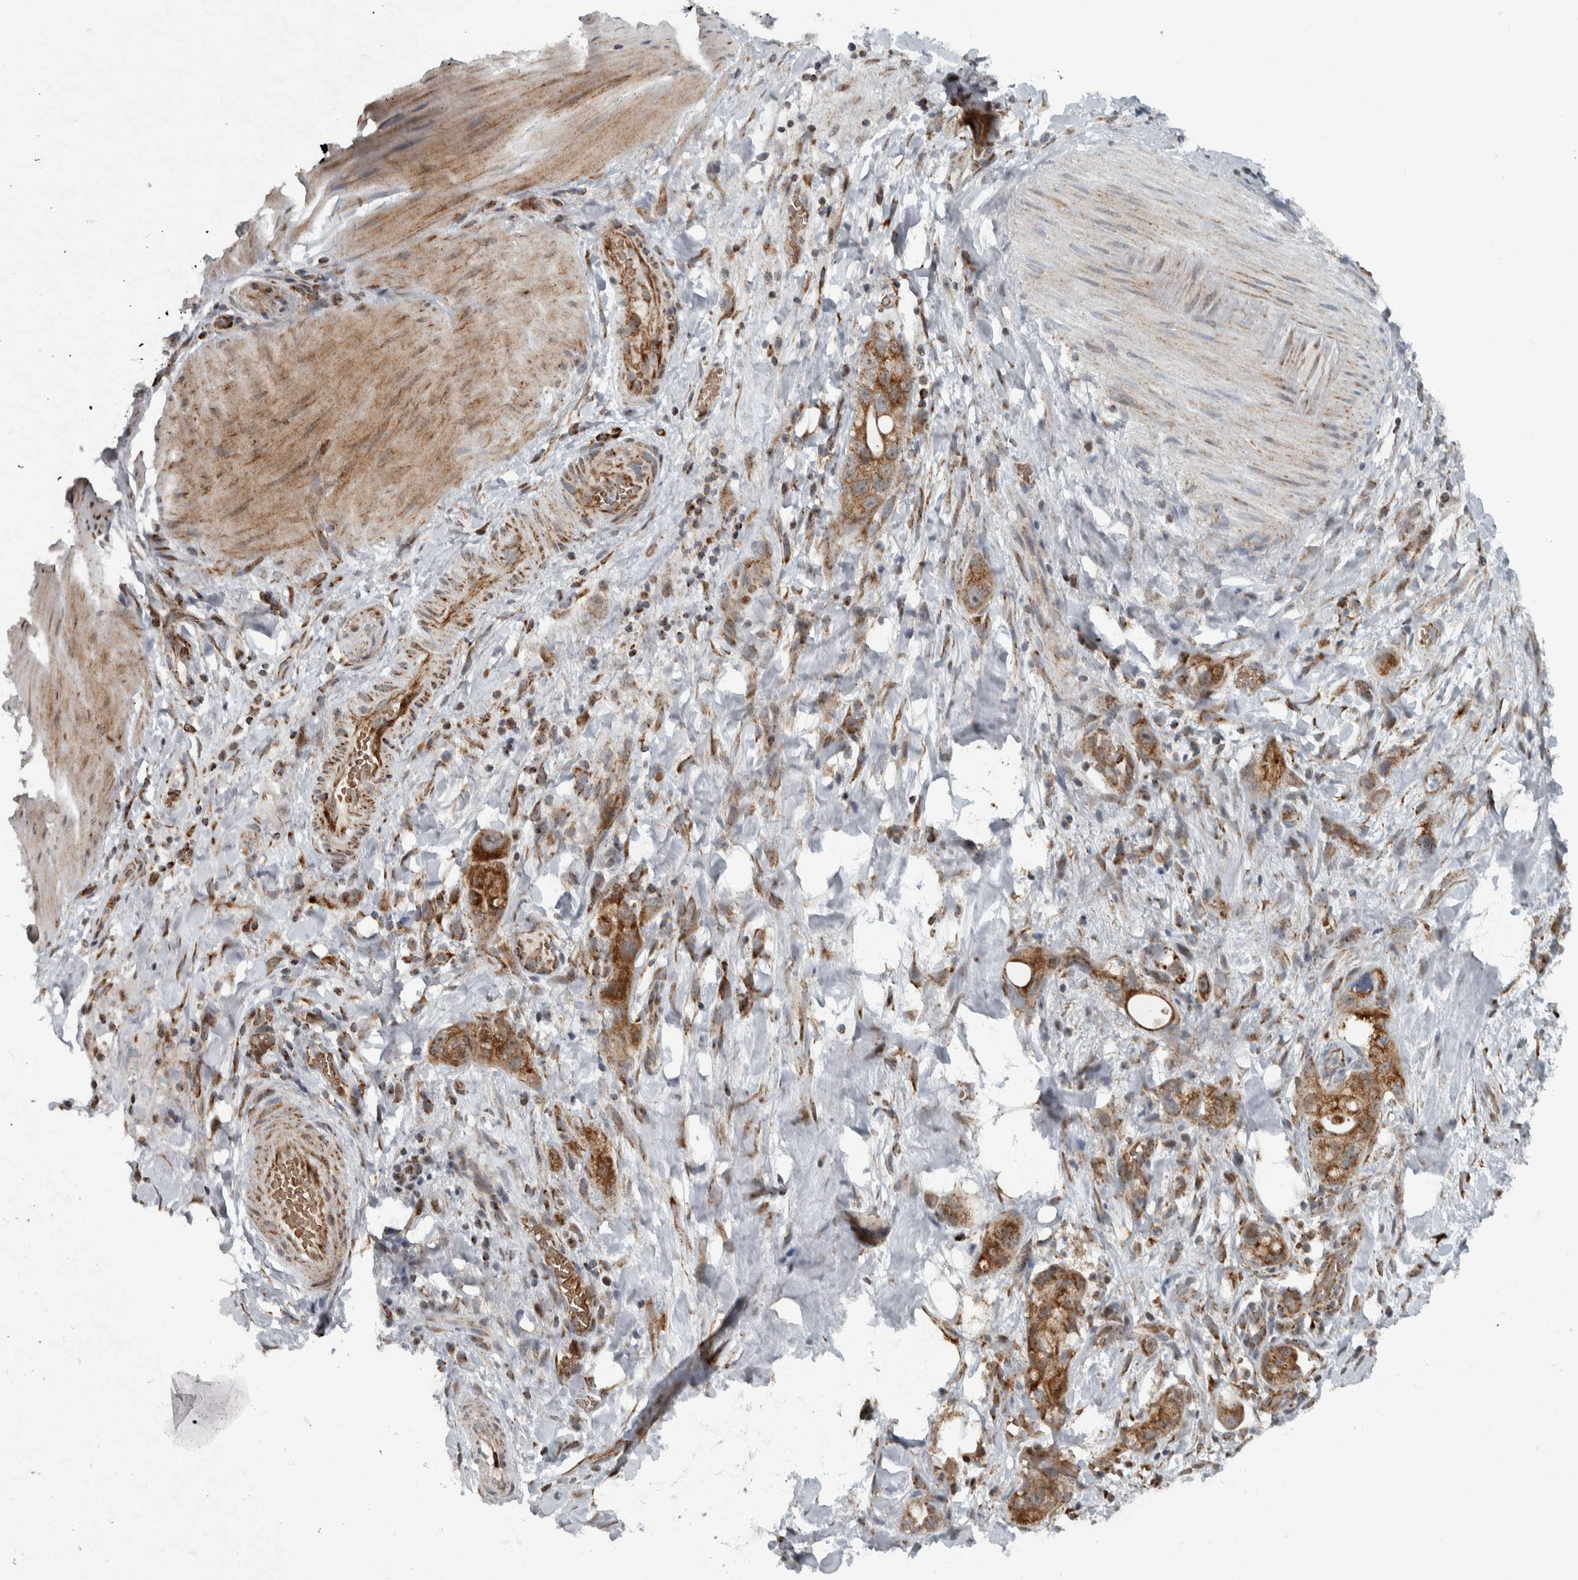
{"staining": {"intensity": "moderate", "quantity": ">75%", "location": "cytoplasmic/membranous"}, "tissue": "stomach cancer", "cell_type": "Tumor cells", "image_type": "cancer", "snomed": [{"axis": "morphology", "description": "Adenocarcinoma, NOS"}, {"axis": "topography", "description": "Stomach"}, {"axis": "topography", "description": "Stomach, lower"}], "caption": "Stomach cancer was stained to show a protein in brown. There is medium levels of moderate cytoplasmic/membranous expression in approximately >75% of tumor cells. The staining is performed using DAB brown chromogen to label protein expression. The nuclei are counter-stained blue using hematoxylin.", "gene": "PPM1K", "patient": {"sex": "female", "age": 48}}